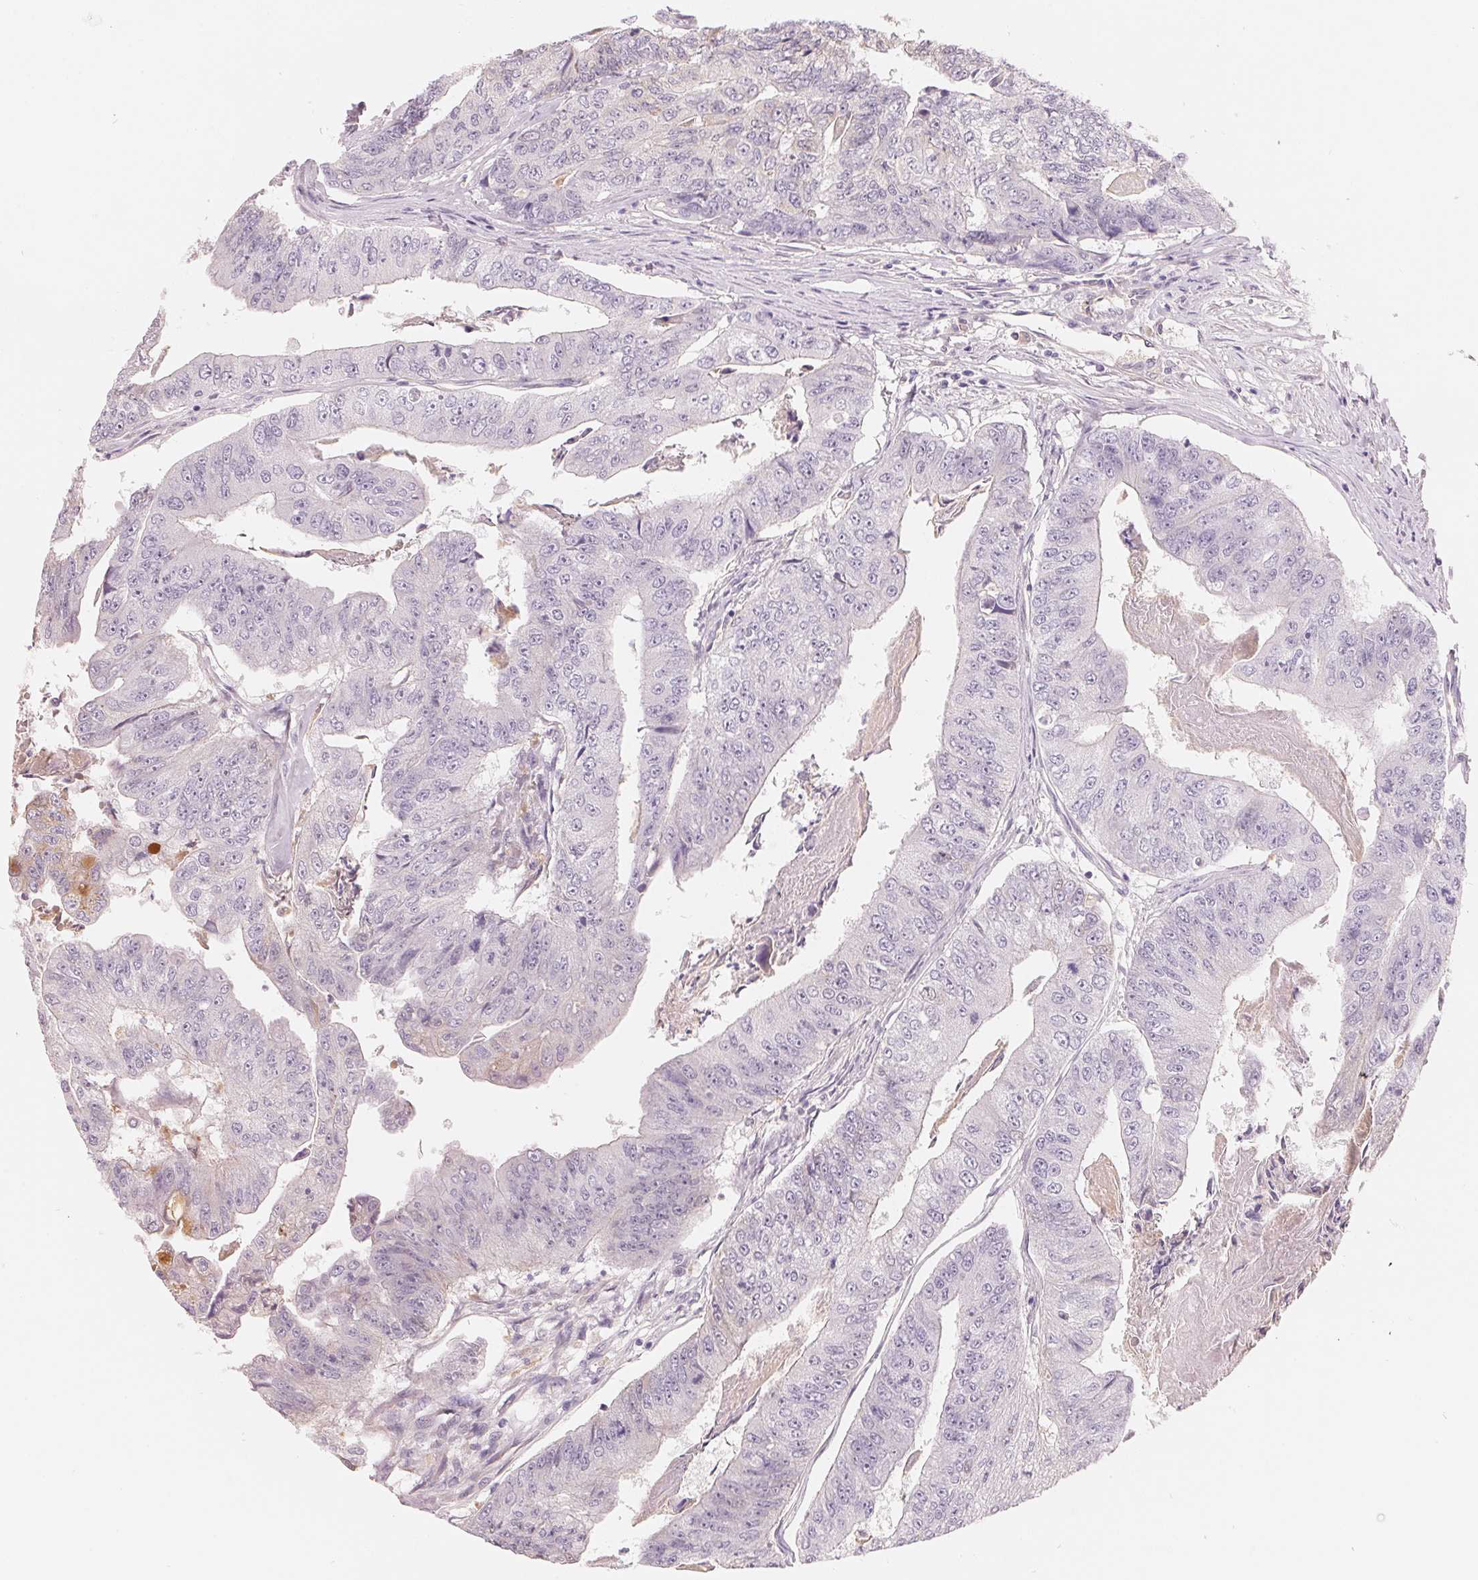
{"staining": {"intensity": "negative", "quantity": "none", "location": "none"}, "tissue": "colorectal cancer", "cell_type": "Tumor cells", "image_type": "cancer", "snomed": [{"axis": "morphology", "description": "Adenocarcinoma, NOS"}, {"axis": "topography", "description": "Colon"}], "caption": "Tumor cells are negative for brown protein staining in colorectal adenocarcinoma.", "gene": "CFHR2", "patient": {"sex": "female", "age": 67}}